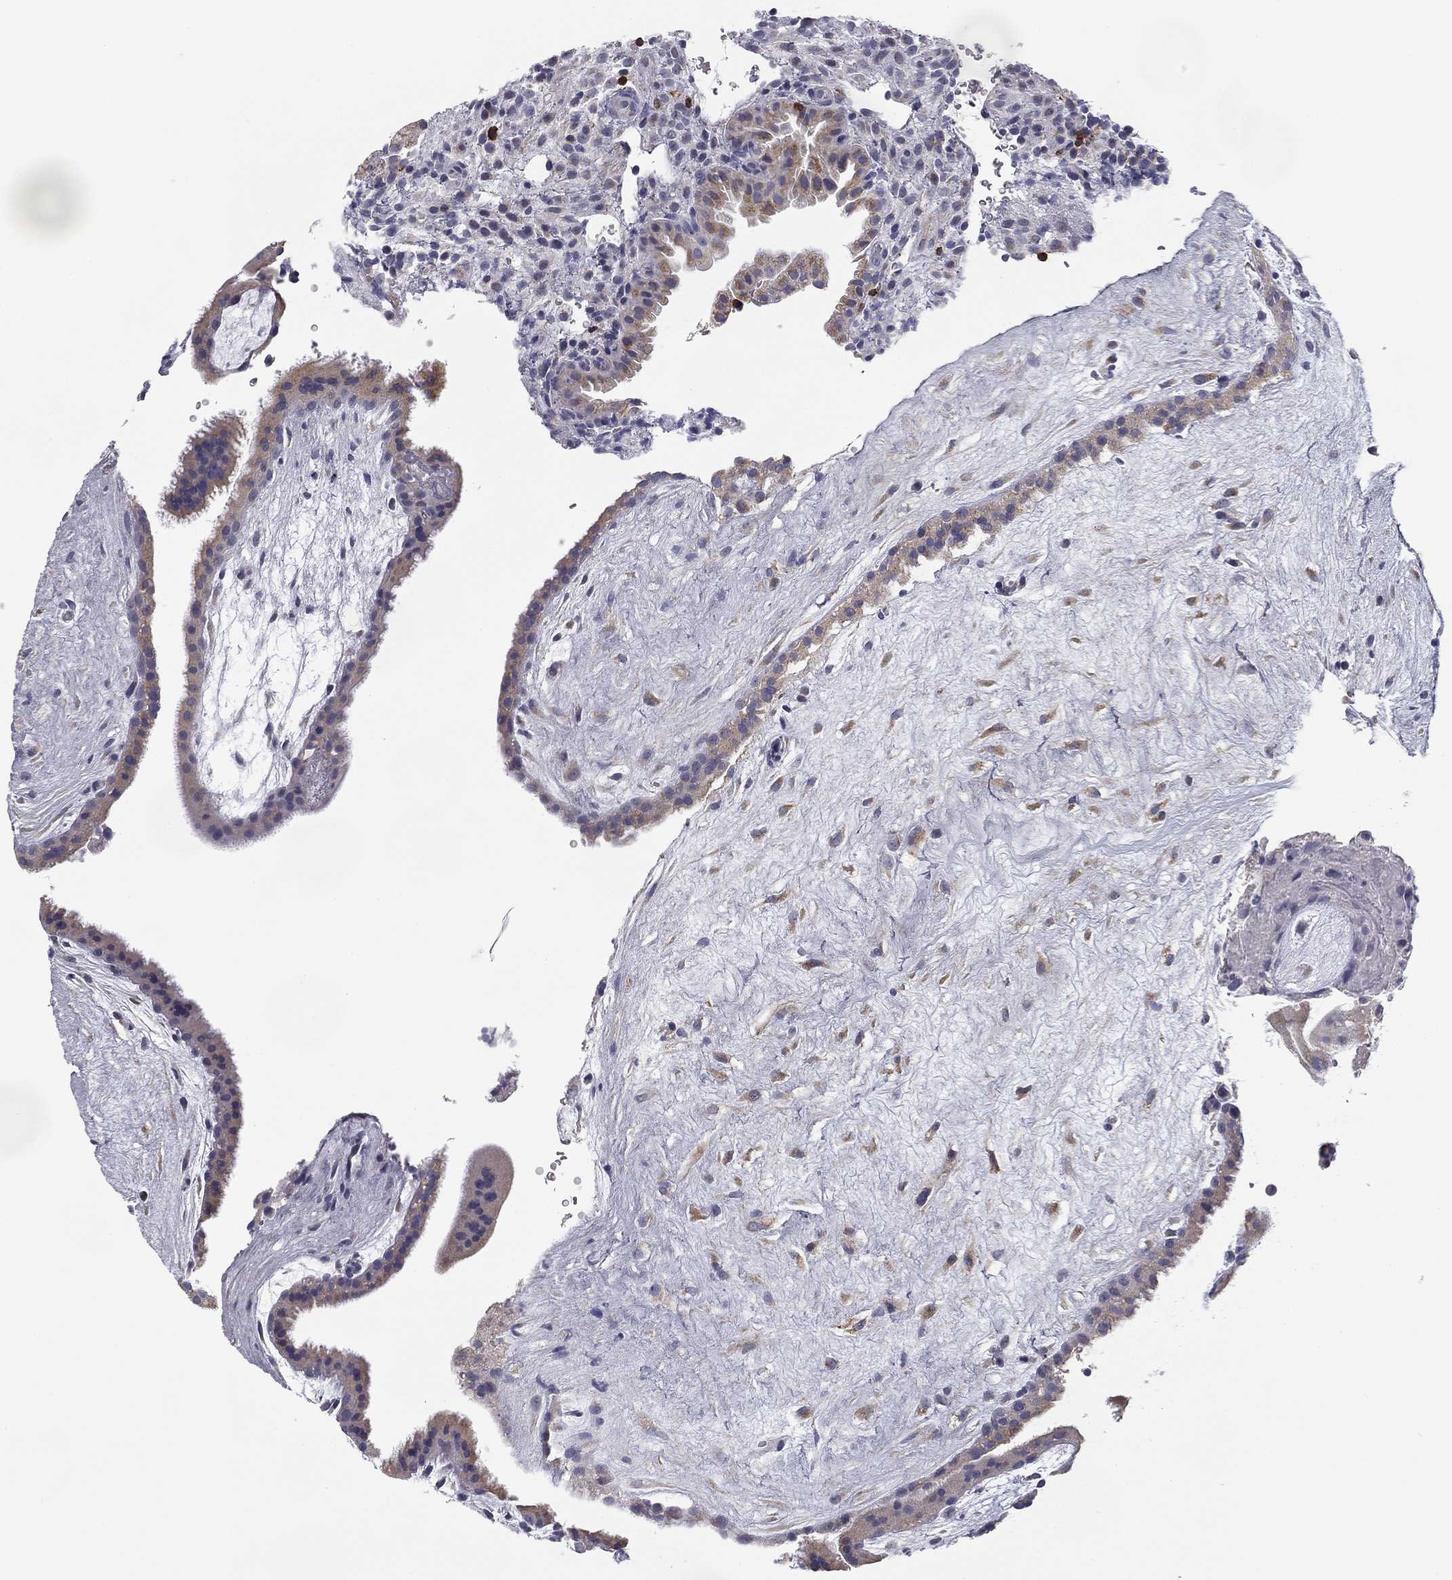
{"staining": {"intensity": "negative", "quantity": "none", "location": "none"}, "tissue": "placenta", "cell_type": "Decidual cells", "image_type": "normal", "snomed": [{"axis": "morphology", "description": "Normal tissue, NOS"}, {"axis": "topography", "description": "Placenta"}], "caption": "A high-resolution photomicrograph shows immunohistochemistry (IHC) staining of normal placenta, which demonstrates no significant expression in decidual cells.", "gene": "TRAT1", "patient": {"sex": "female", "age": 19}}